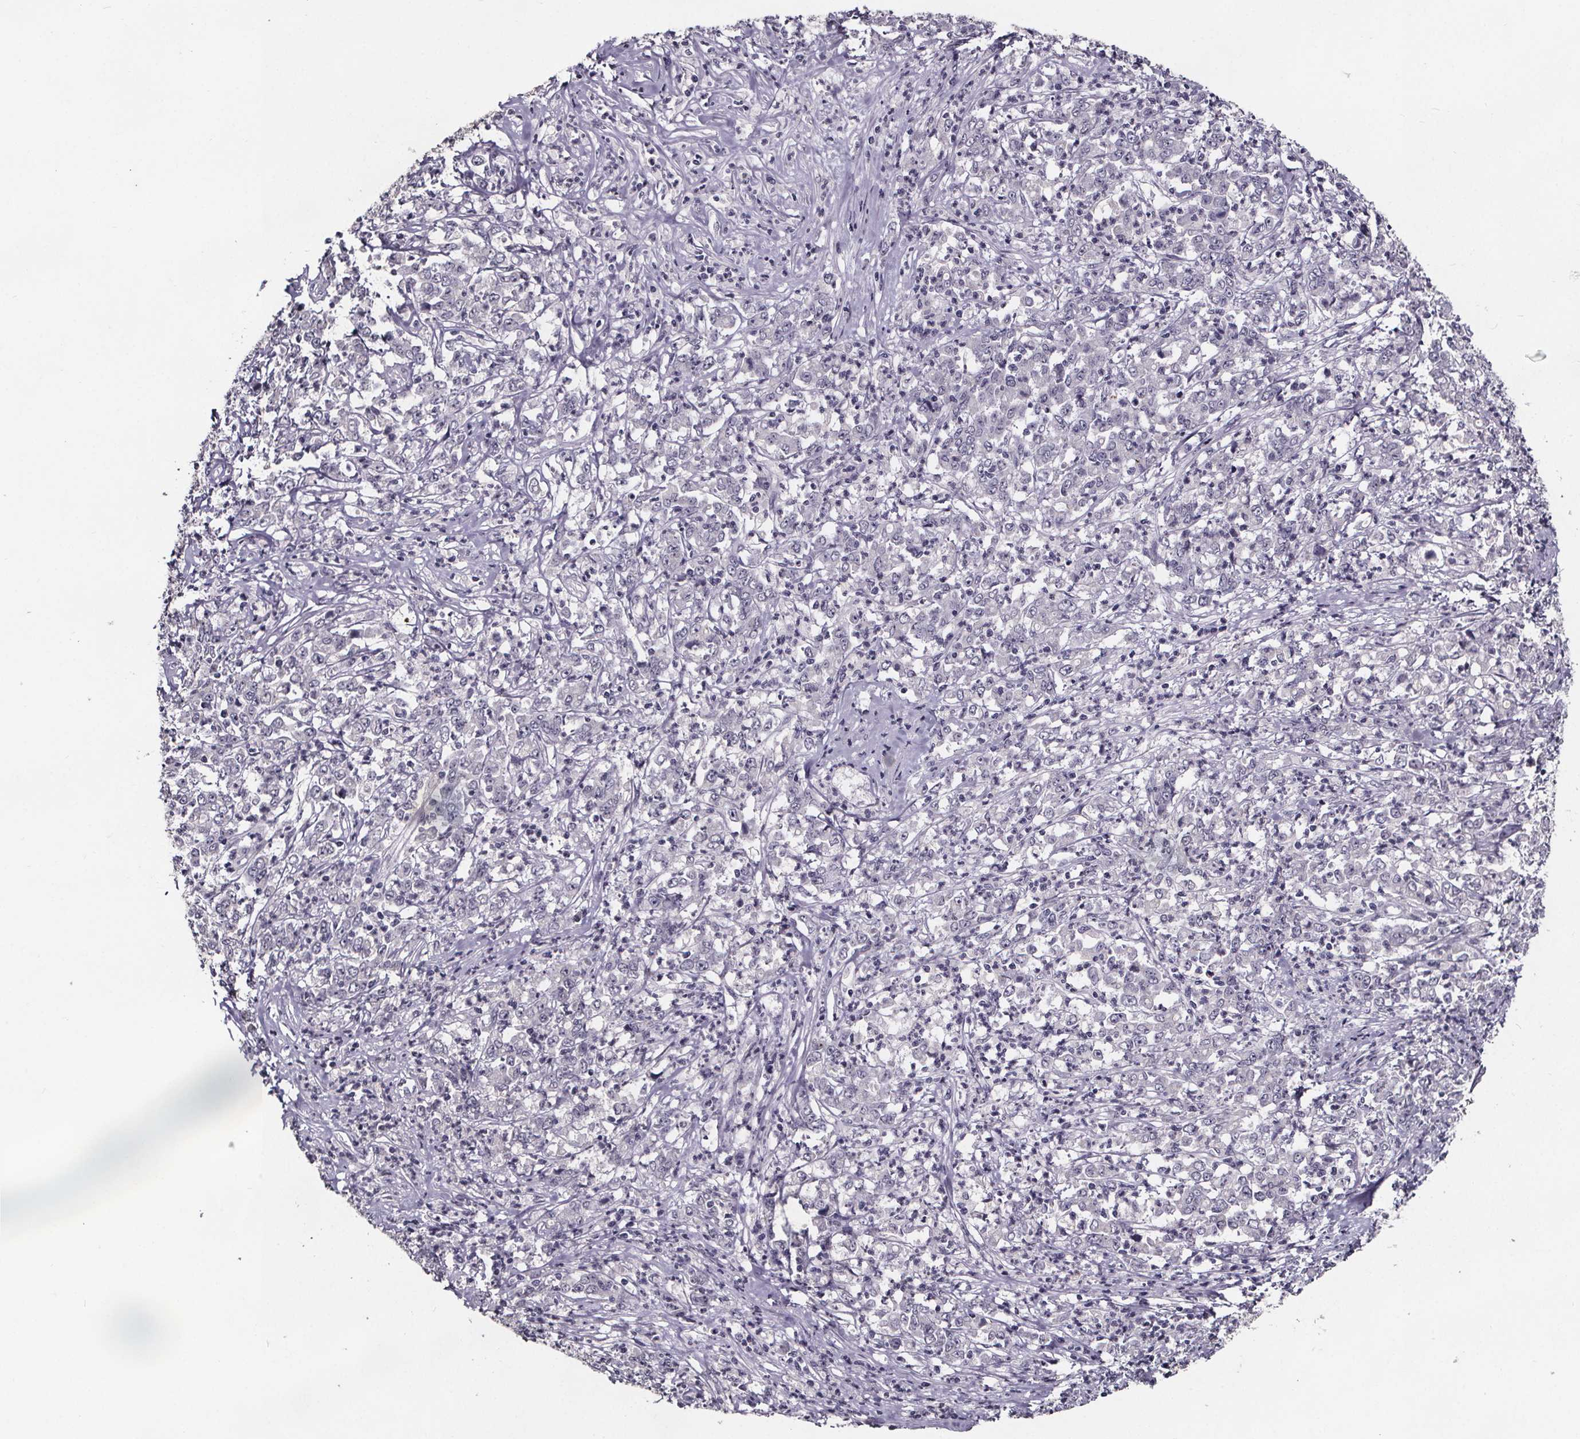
{"staining": {"intensity": "negative", "quantity": "none", "location": "none"}, "tissue": "stomach cancer", "cell_type": "Tumor cells", "image_type": "cancer", "snomed": [{"axis": "morphology", "description": "Adenocarcinoma, NOS"}, {"axis": "topography", "description": "Stomach, lower"}], "caption": "Stomach cancer stained for a protein using IHC demonstrates no positivity tumor cells.", "gene": "AR", "patient": {"sex": "female", "age": 71}}